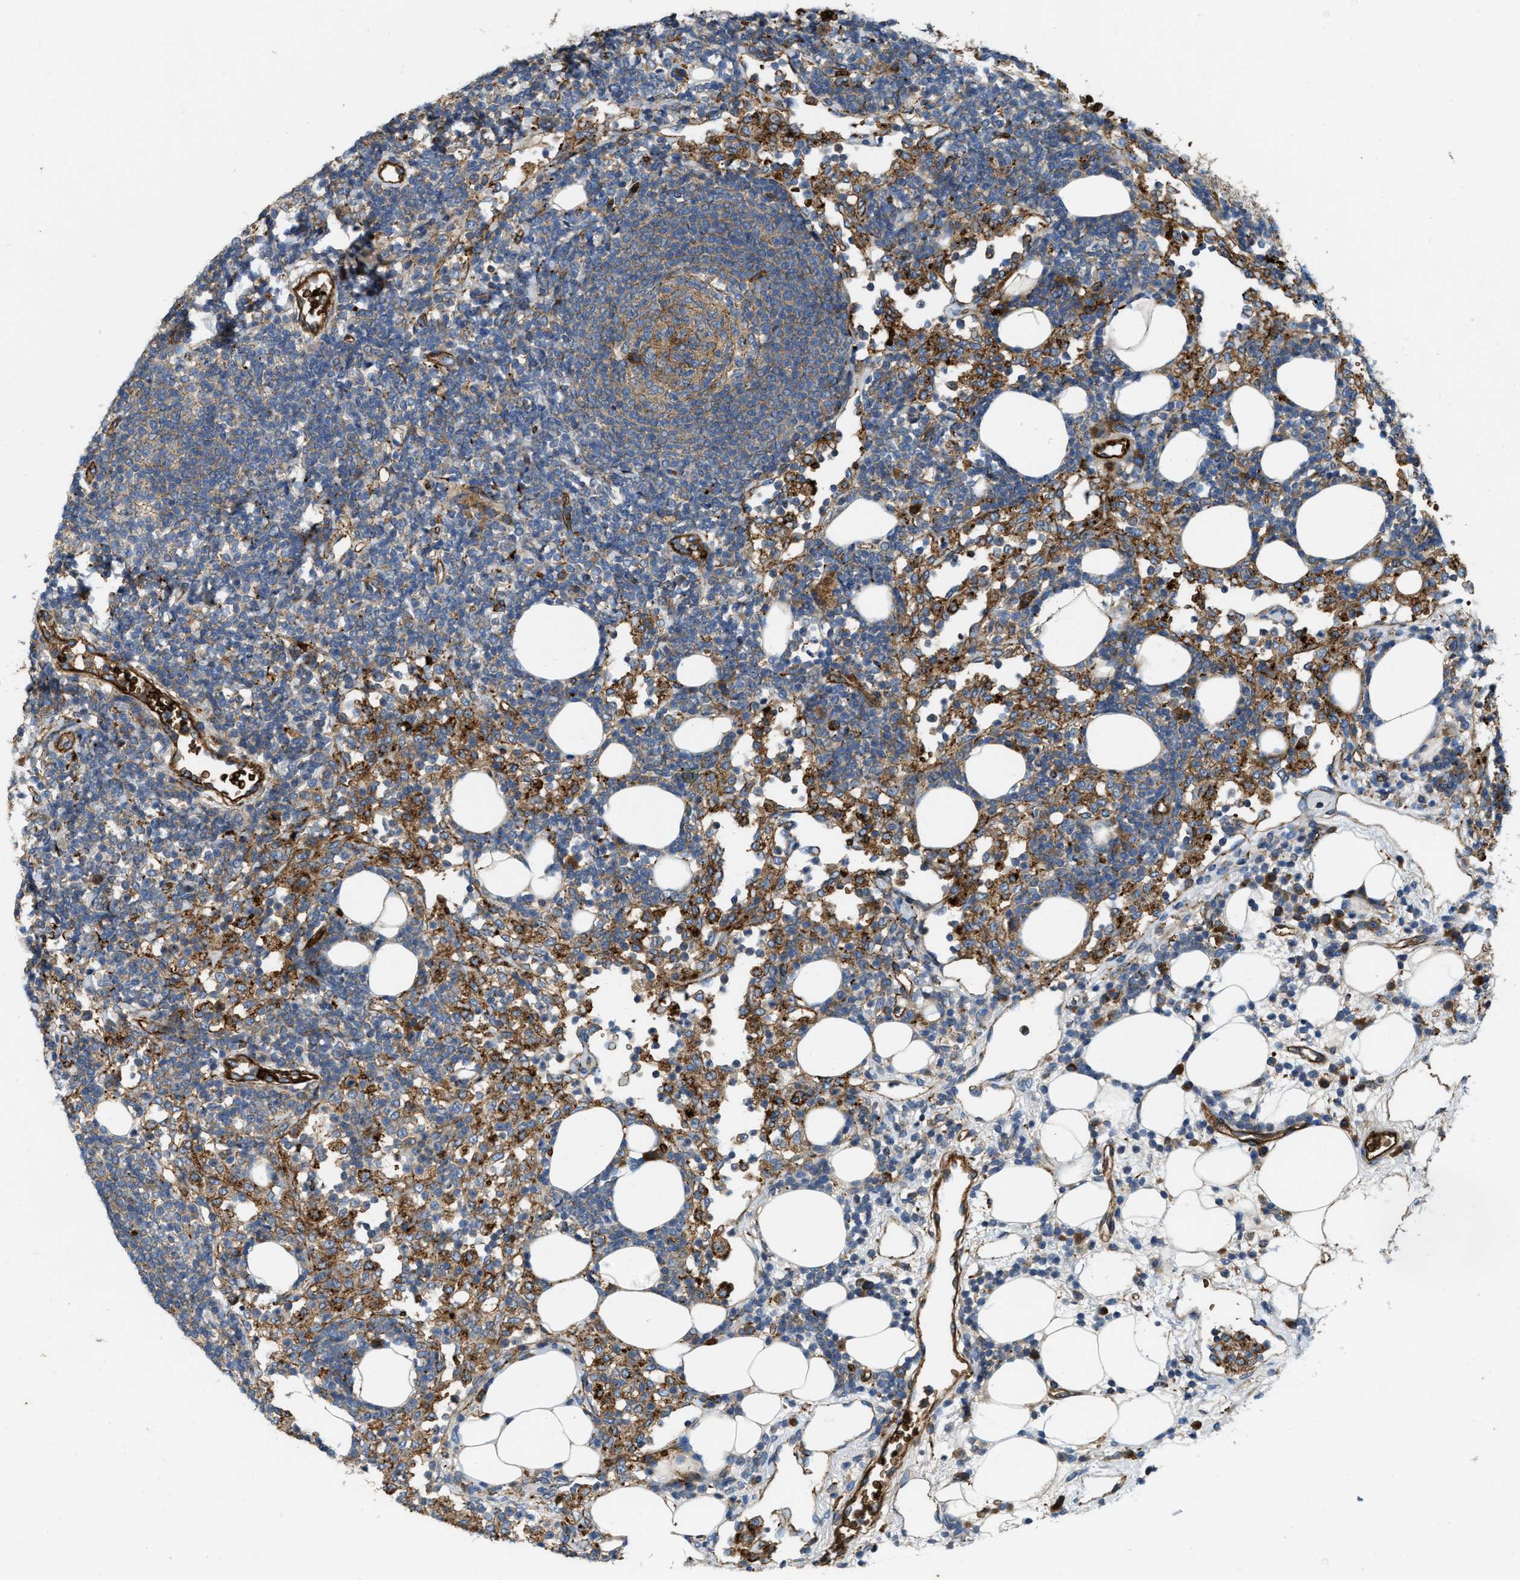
{"staining": {"intensity": "moderate", "quantity": ">75%", "location": "cytoplasmic/membranous"}, "tissue": "lymph node", "cell_type": "Germinal center cells", "image_type": "normal", "snomed": [{"axis": "morphology", "description": "Normal tissue, NOS"}, {"axis": "morphology", "description": "Carcinoid, malignant, NOS"}, {"axis": "topography", "description": "Lymph node"}], "caption": "Protein analysis of normal lymph node shows moderate cytoplasmic/membranous expression in about >75% of germinal center cells. The staining was performed using DAB (3,3'-diaminobenzidine), with brown indicating positive protein expression. Nuclei are stained blue with hematoxylin.", "gene": "ERC1", "patient": {"sex": "male", "age": 47}}